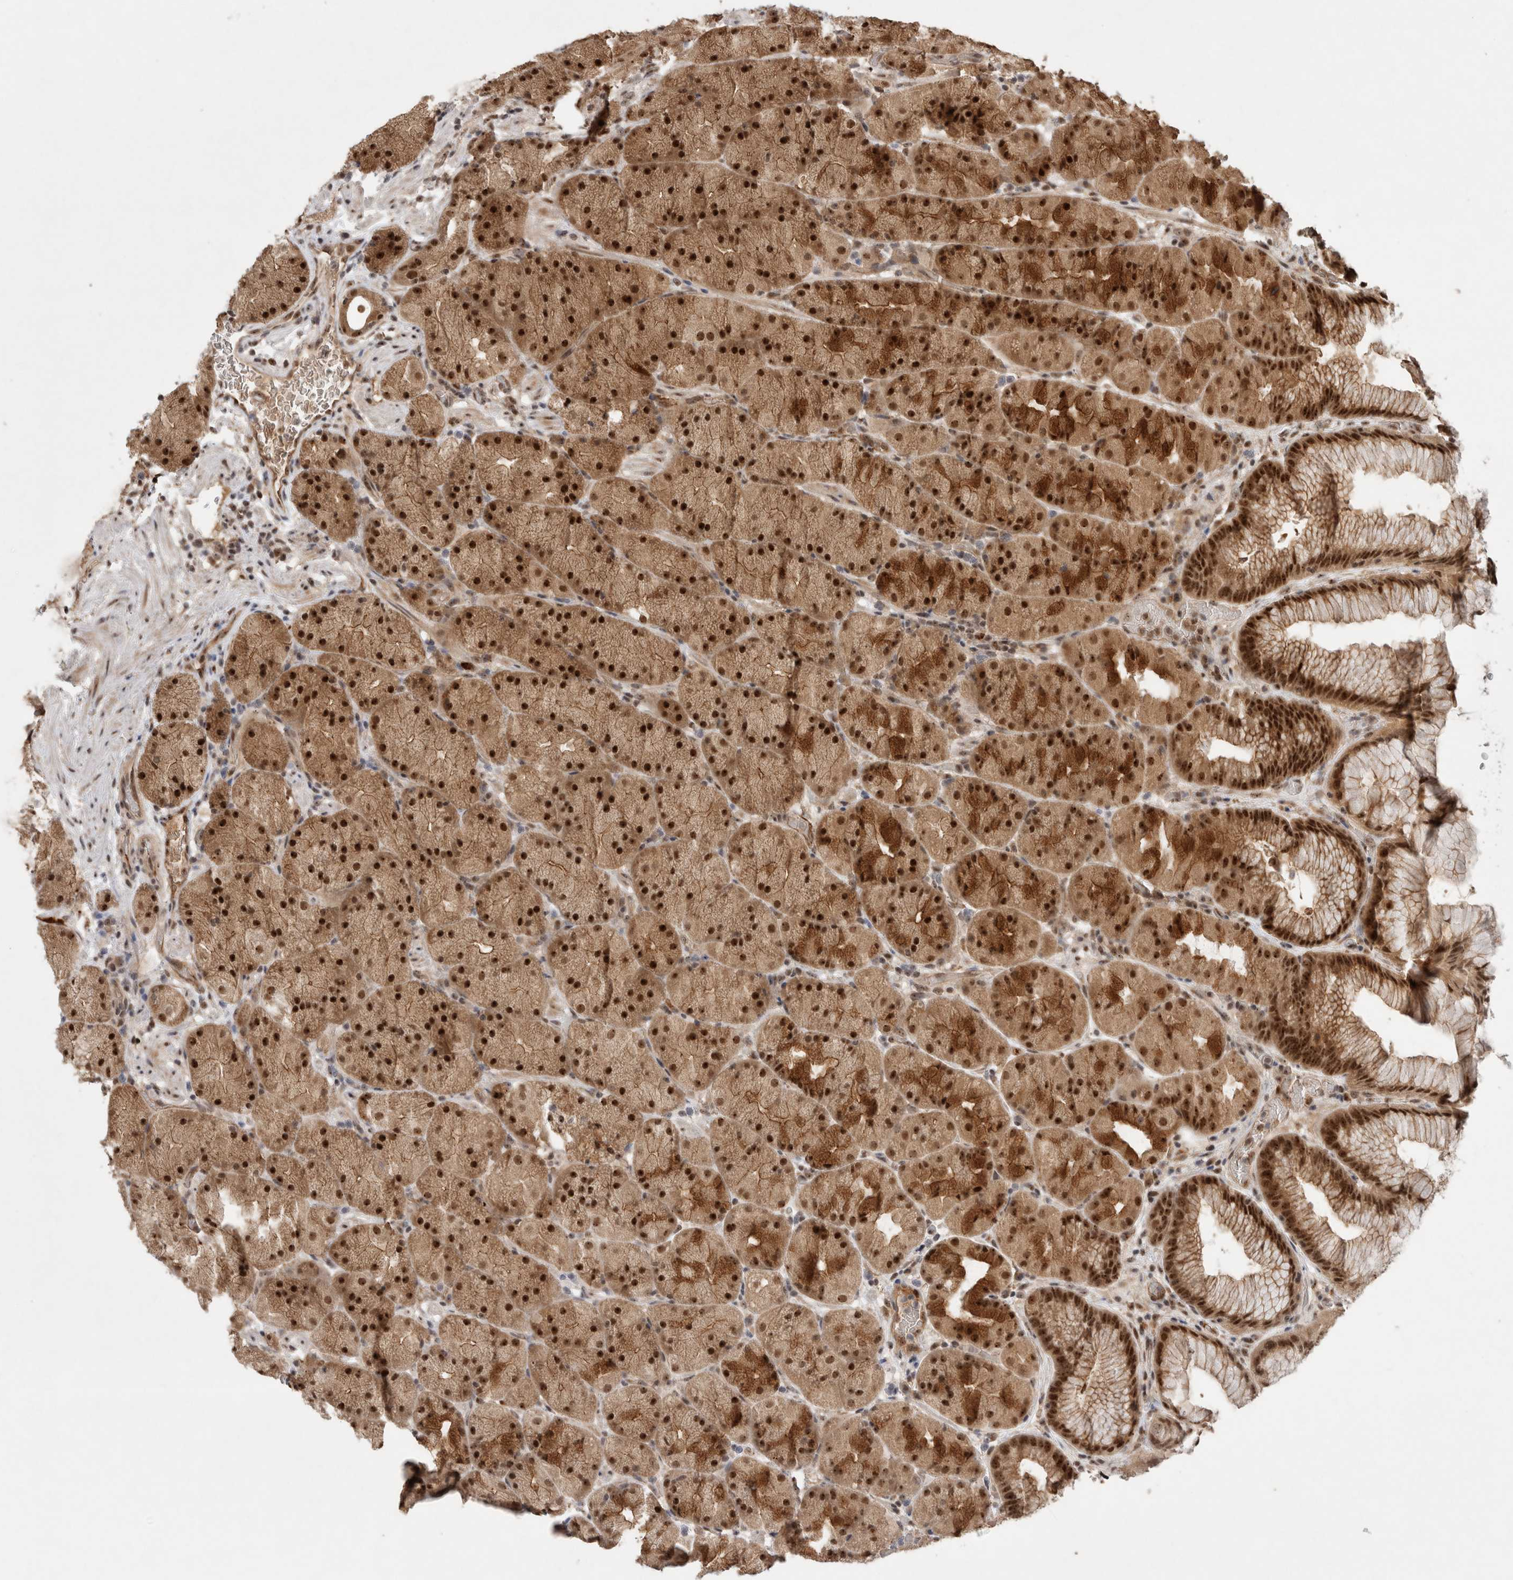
{"staining": {"intensity": "strong", "quantity": "25%-75%", "location": "cytoplasmic/membranous,nuclear"}, "tissue": "stomach", "cell_type": "Glandular cells", "image_type": "normal", "snomed": [{"axis": "morphology", "description": "Normal tissue, NOS"}, {"axis": "topography", "description": "Stomach, upper"}, {"axis": "topography", "description": "Stomach"}], "caption": "This micrograph reveals unremarkable stomach stained with immunohistochemistry (IHC) to label a protein in brown. The cytoplasmic/membranous,nuclear of glandular cells show strong positivity for the protein. Nuclei are counter-stained blue.", "gene": "MPHOSPH6", "patient": {"sex": "male", "age": 48}}